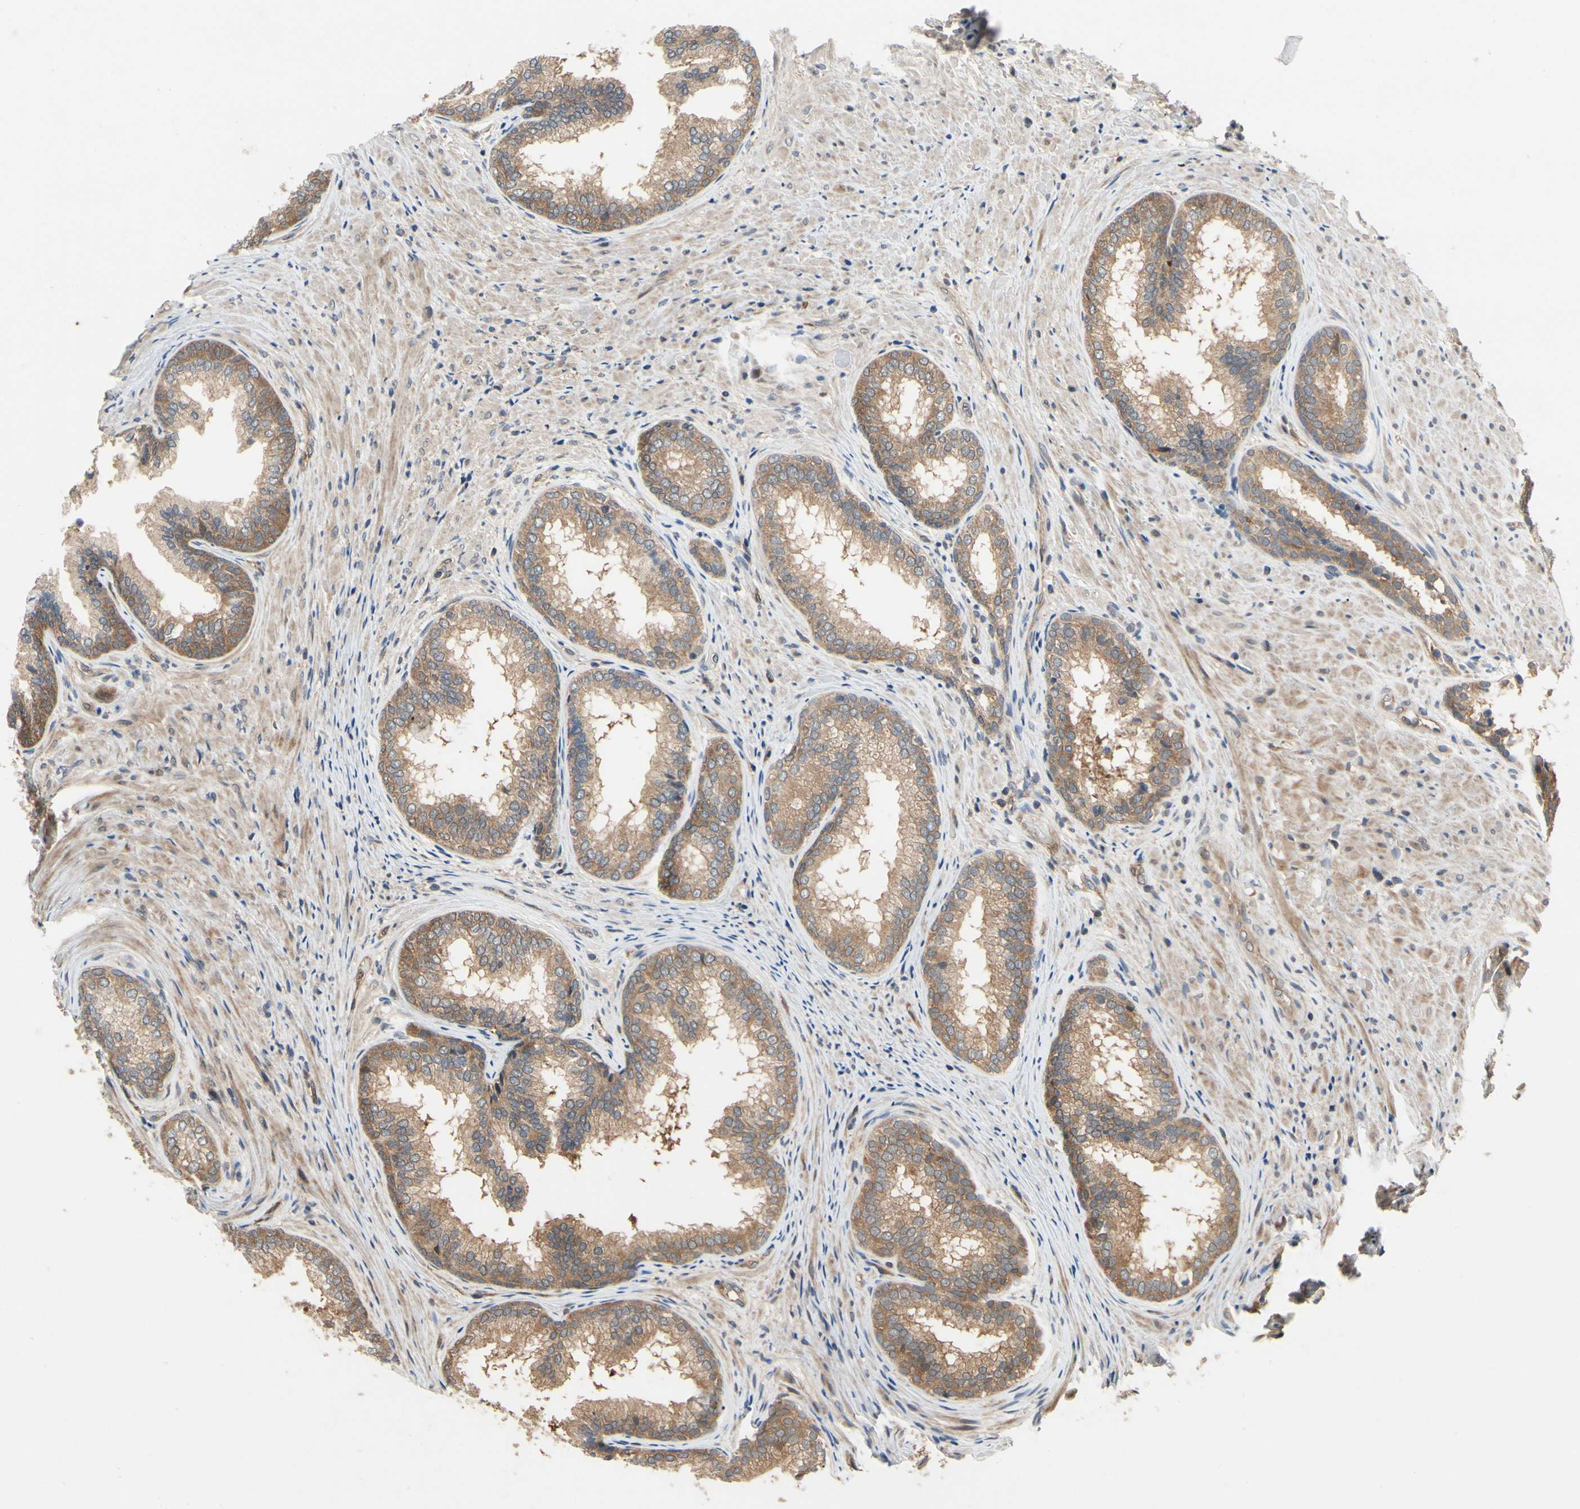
{"staining": {"intensity": "moderate", "quantity": ">75%", "location": "cytoplasmic/membranous"}, "tissue": "prostate", "cell_type": "Glandular cells", "image_type": "normal", "snomed": [{"axis": "morphology", "description": "Normal tissue, NOS"}, {"axis": "topography", "description": "Prostate"}], "caption": "Glandular cells reveal medium levels of moderate cytoplasmic/membranous positivity in approximately >75% of cells in unremarkable human prostate. (Brightfield microscopy of DAB IHC at high magnification).", "gene": "TDRP", "patient": {"sex": "male", "age": 76}}